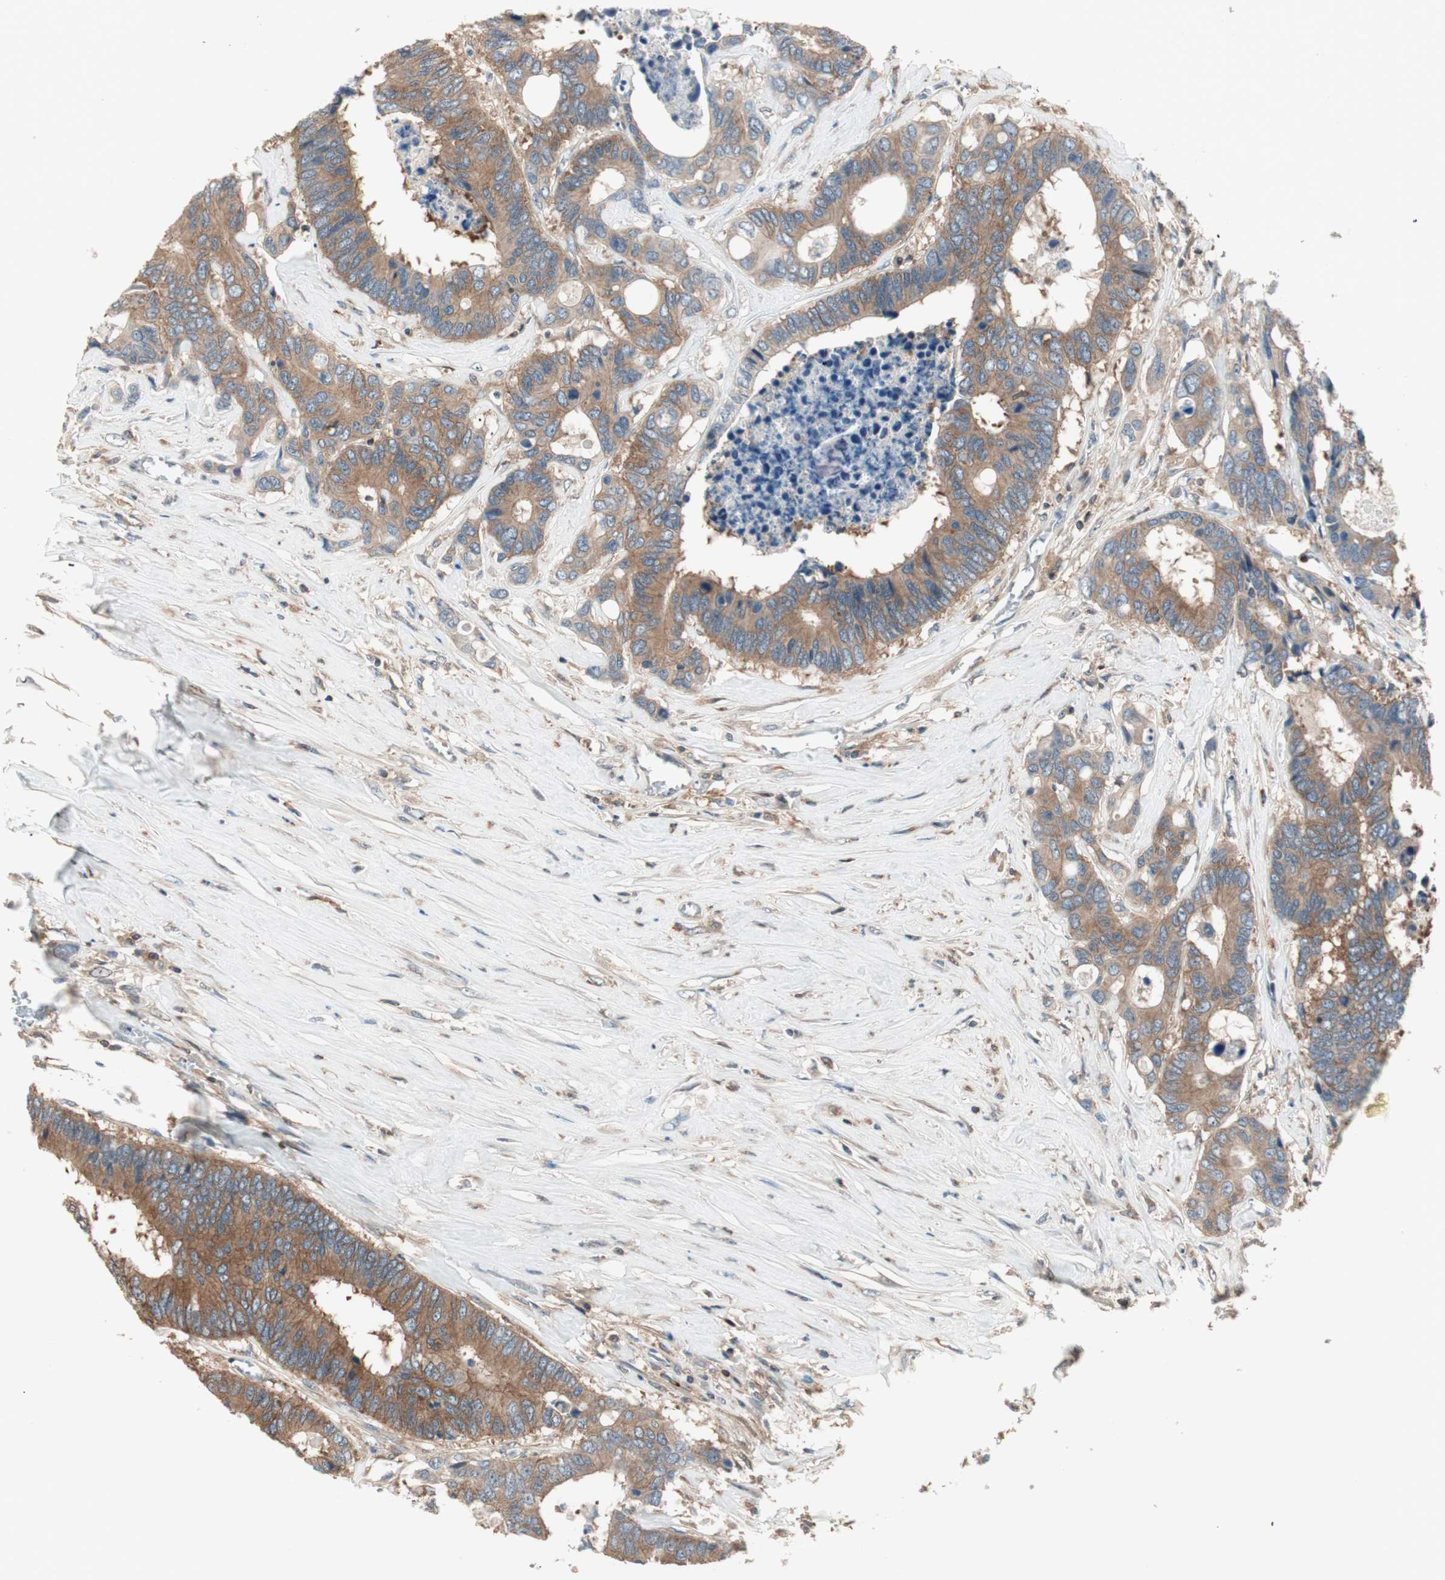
{"staining": {"intensity": "moderate", "quantity": ">75%", "location": "cytoplasmic/membranous"}, "tissue": "colorectal cancer", "cell_type": "Tumor cells", "image_type": "cancer", "snomed": [{"axis": "morphology", "description": "Adenocarcinoma, NOS"}, {"axis": "topography", "description": "Rectum"}], "caption": "Colorectal adenocarcinoma stained with immunohistochemistry (IHC) shows moderate cytoplasmic/membranous expression in approximately >75% of tumor cells. (brown staining indicates protein expression, while blue staining denotes nuclei).", "gene": "BIN1", "patient": {"sex": "male", "age": 55}}